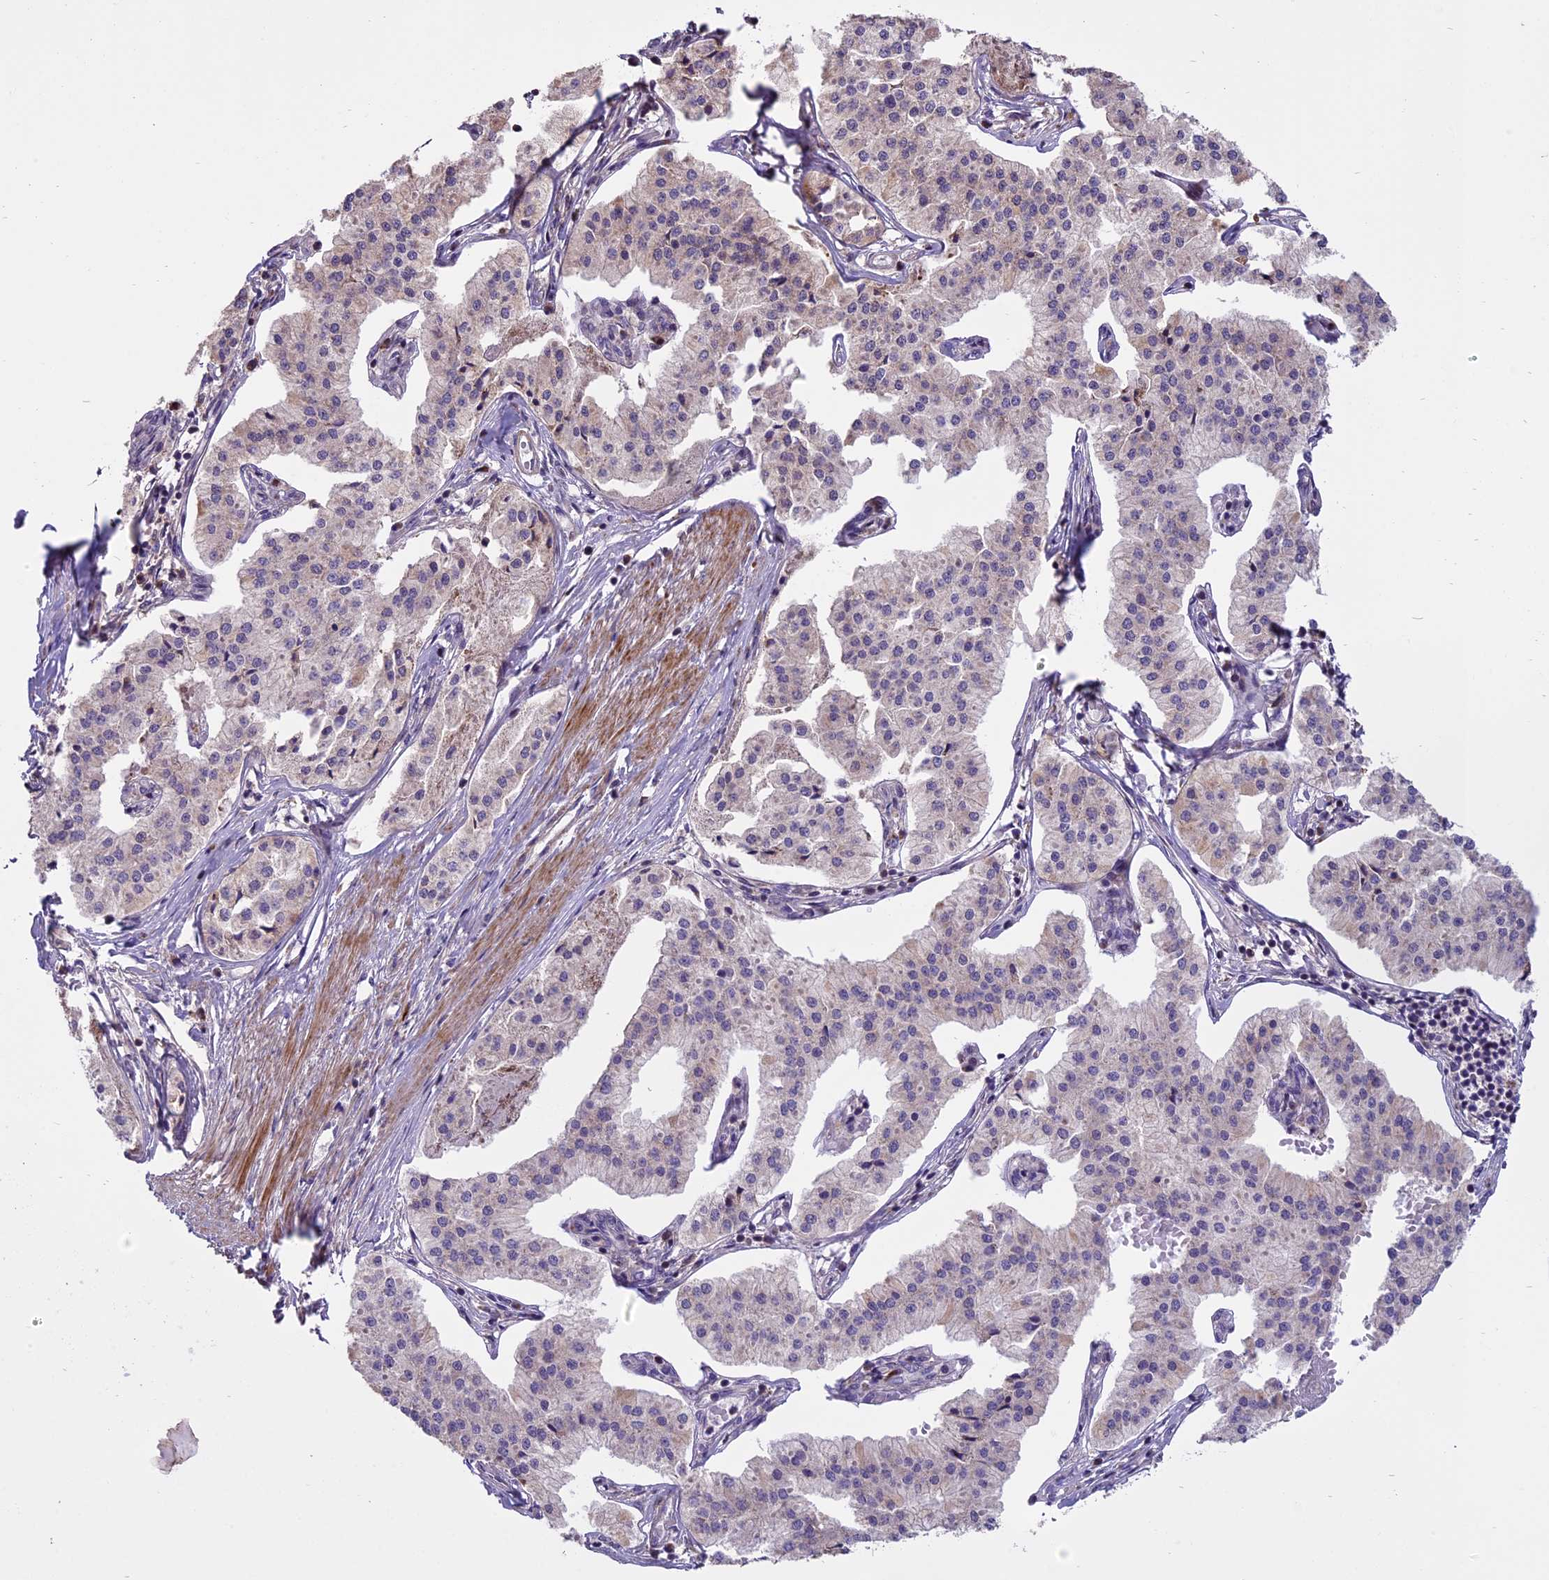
{"staining": {"intensity": "negative", "quantity": "none", "location": "none"}, "tissue": "pancreatic cancer", "cell_type": "Tumor cells", "image_type": "cancer", "snomed": [{"axis": "morphology", "description": "Adenocarcinoma, NOS"}, {"axis": "topography", "description": "Pancreas"}], "caption": "This is an IHC histopathology image of human pancreatic cancer. There is no positivity in tumor cells.", "gene": "ENHO", "patient": {"sex": "female", "age": 50}}